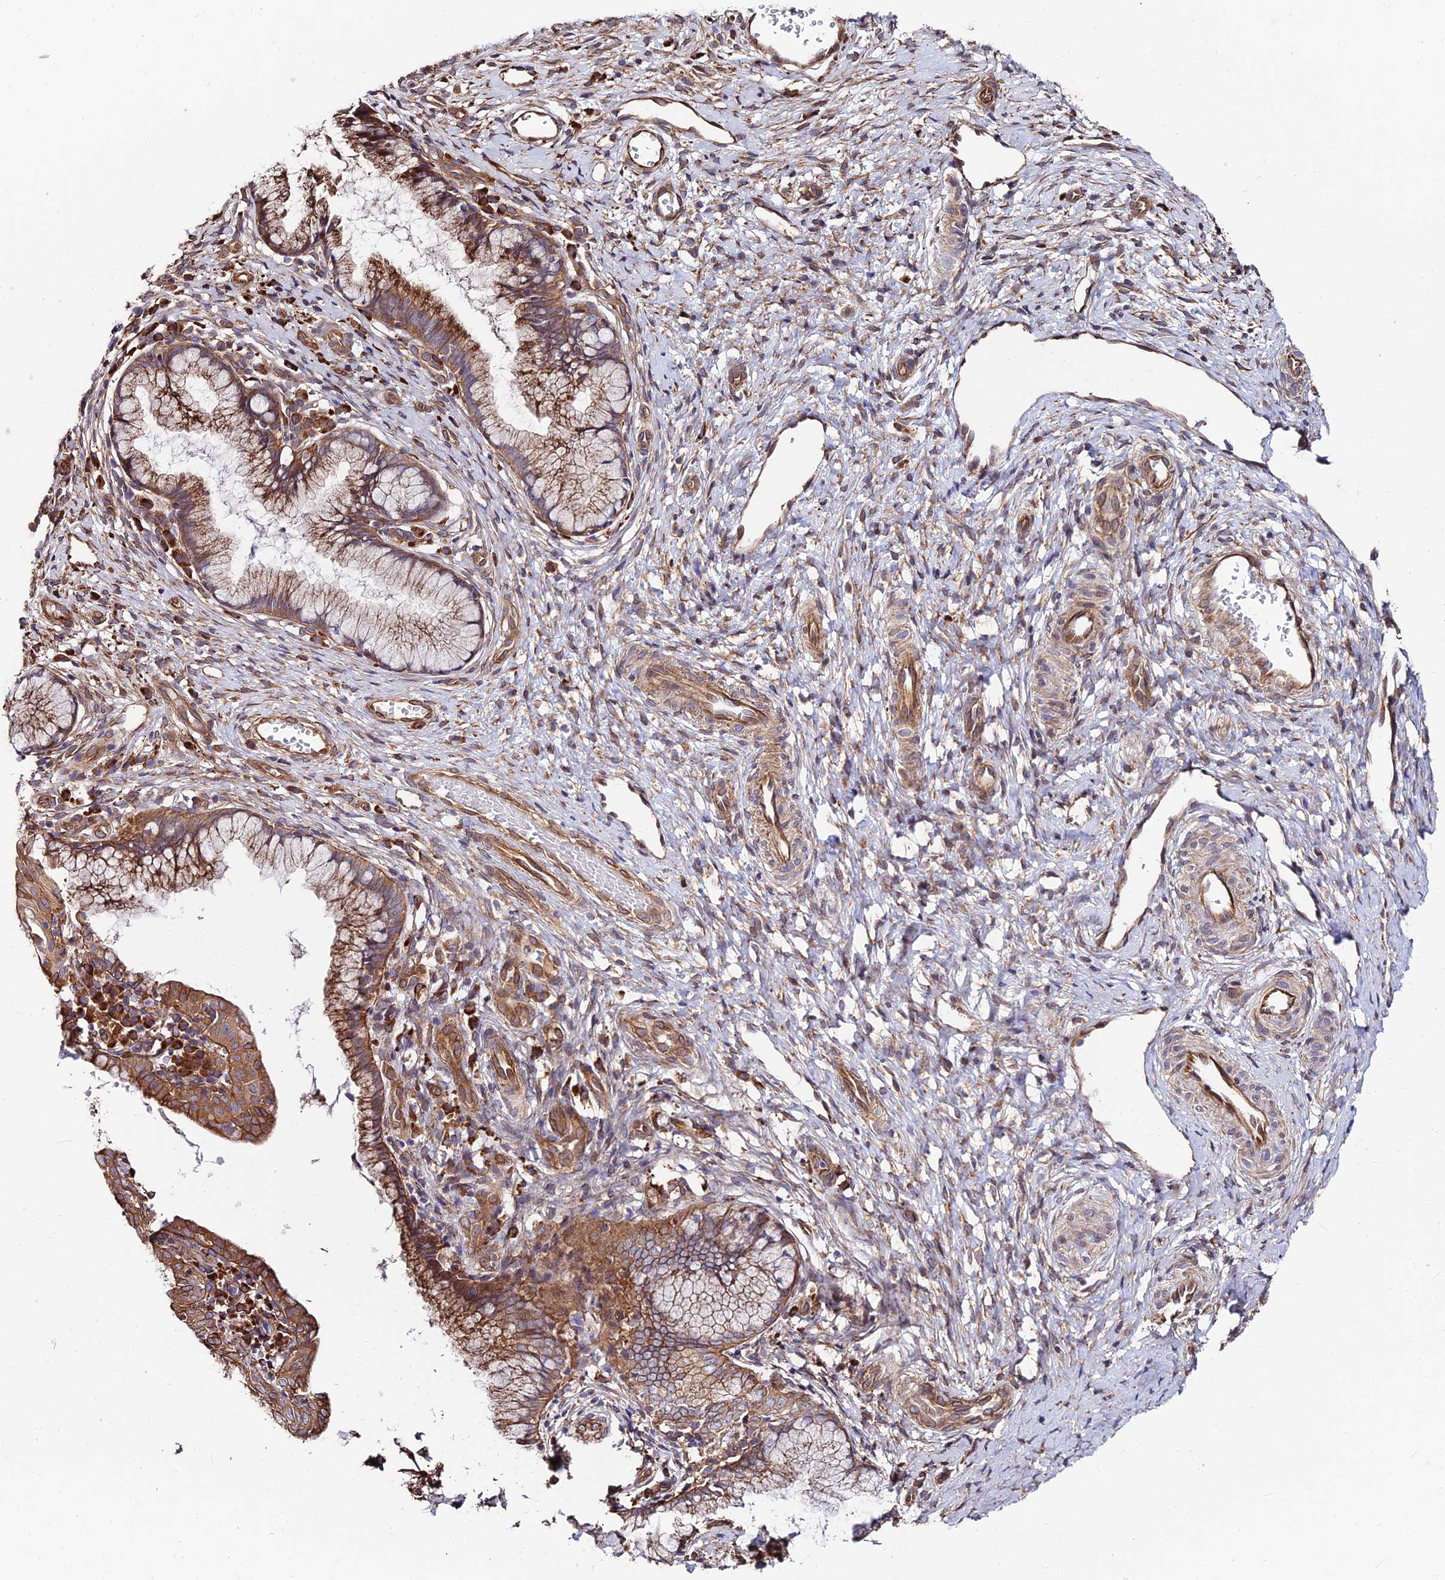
{"staining": {"intensity": "moderate", "quantity": ">75%", "location": "cytoplasmic/membranous"}, "tissue": "cervix", "cell_type": "Glandular cells", "image_type": "normal", "snomed": [{"axis": "morphology", "description": "Normal tissue, NOS"}, {"axis": "topography", "description": "Cervix"}], "caption": "Protein staining of unremarkable cervix reveals moderate cytoplasmic/membranous staining in approximately >75% of glandular cells.", "gene": "EXOC3L4", "patient": {"sex": "female", "age": 36}}